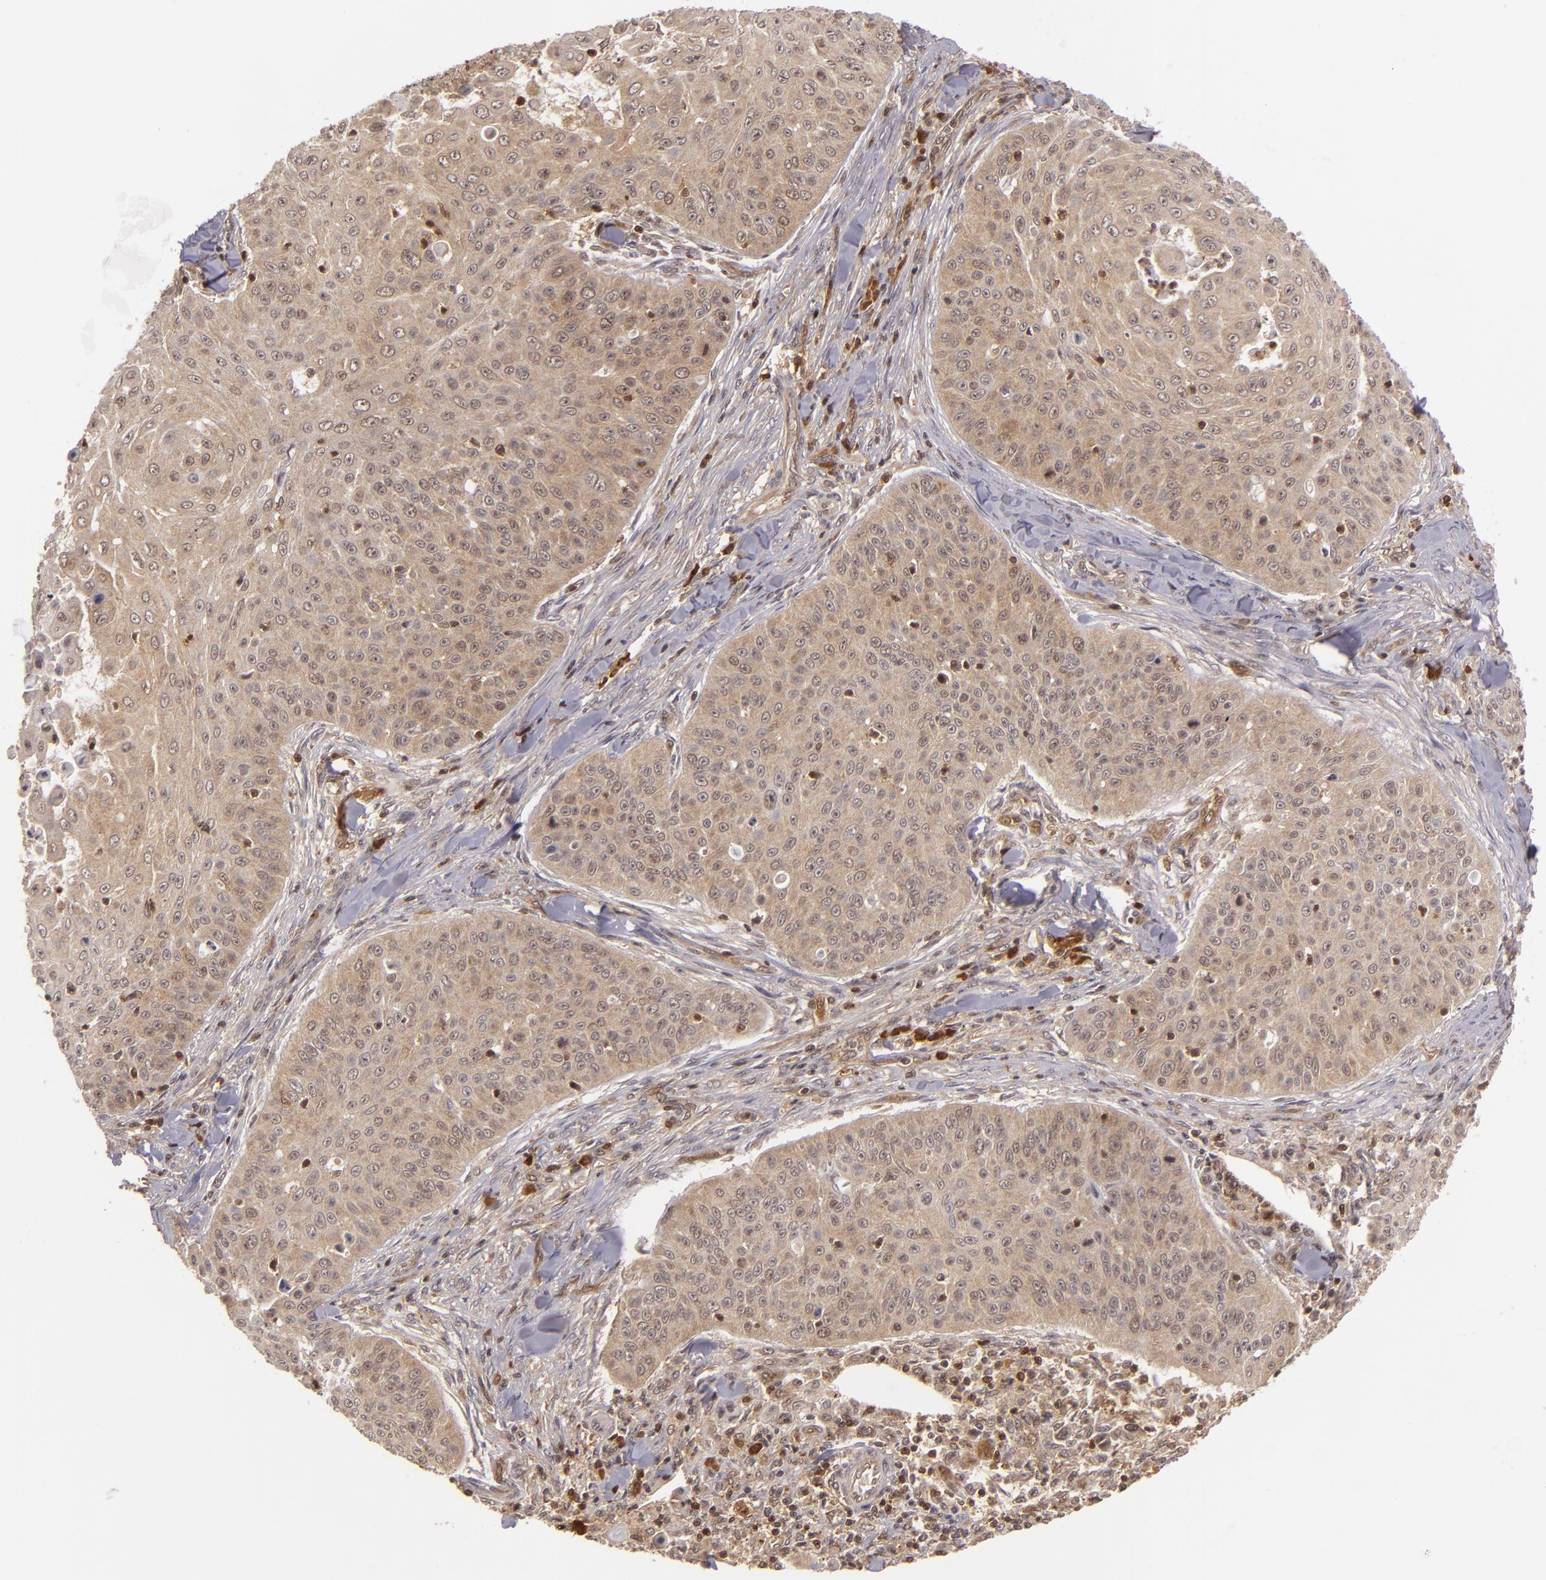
{"staining": {"intensity": "weak", "quantity": ">75%", "location": "cytoplasmic/membranous"}, "tissue": "skin cancer", "cell_type": "Tumor cells", "image_type": "cancer", "snomed": [{"axis": "morphology", "description": "Squamous cell carcinoma, NOS"}, {"axis": "topography", "description": "Skin"}], "caption": "This histopathology image demonstrates skin squamous cell carcinoma stained with IHC to label a protein in brown. The cytoplasmic/membranous of tumor cells show weak positivity for the protein. Nuclei are counter-stained blue.", "gene": "ZBTB33", "patient": {"sex": "male", "age": 82}}